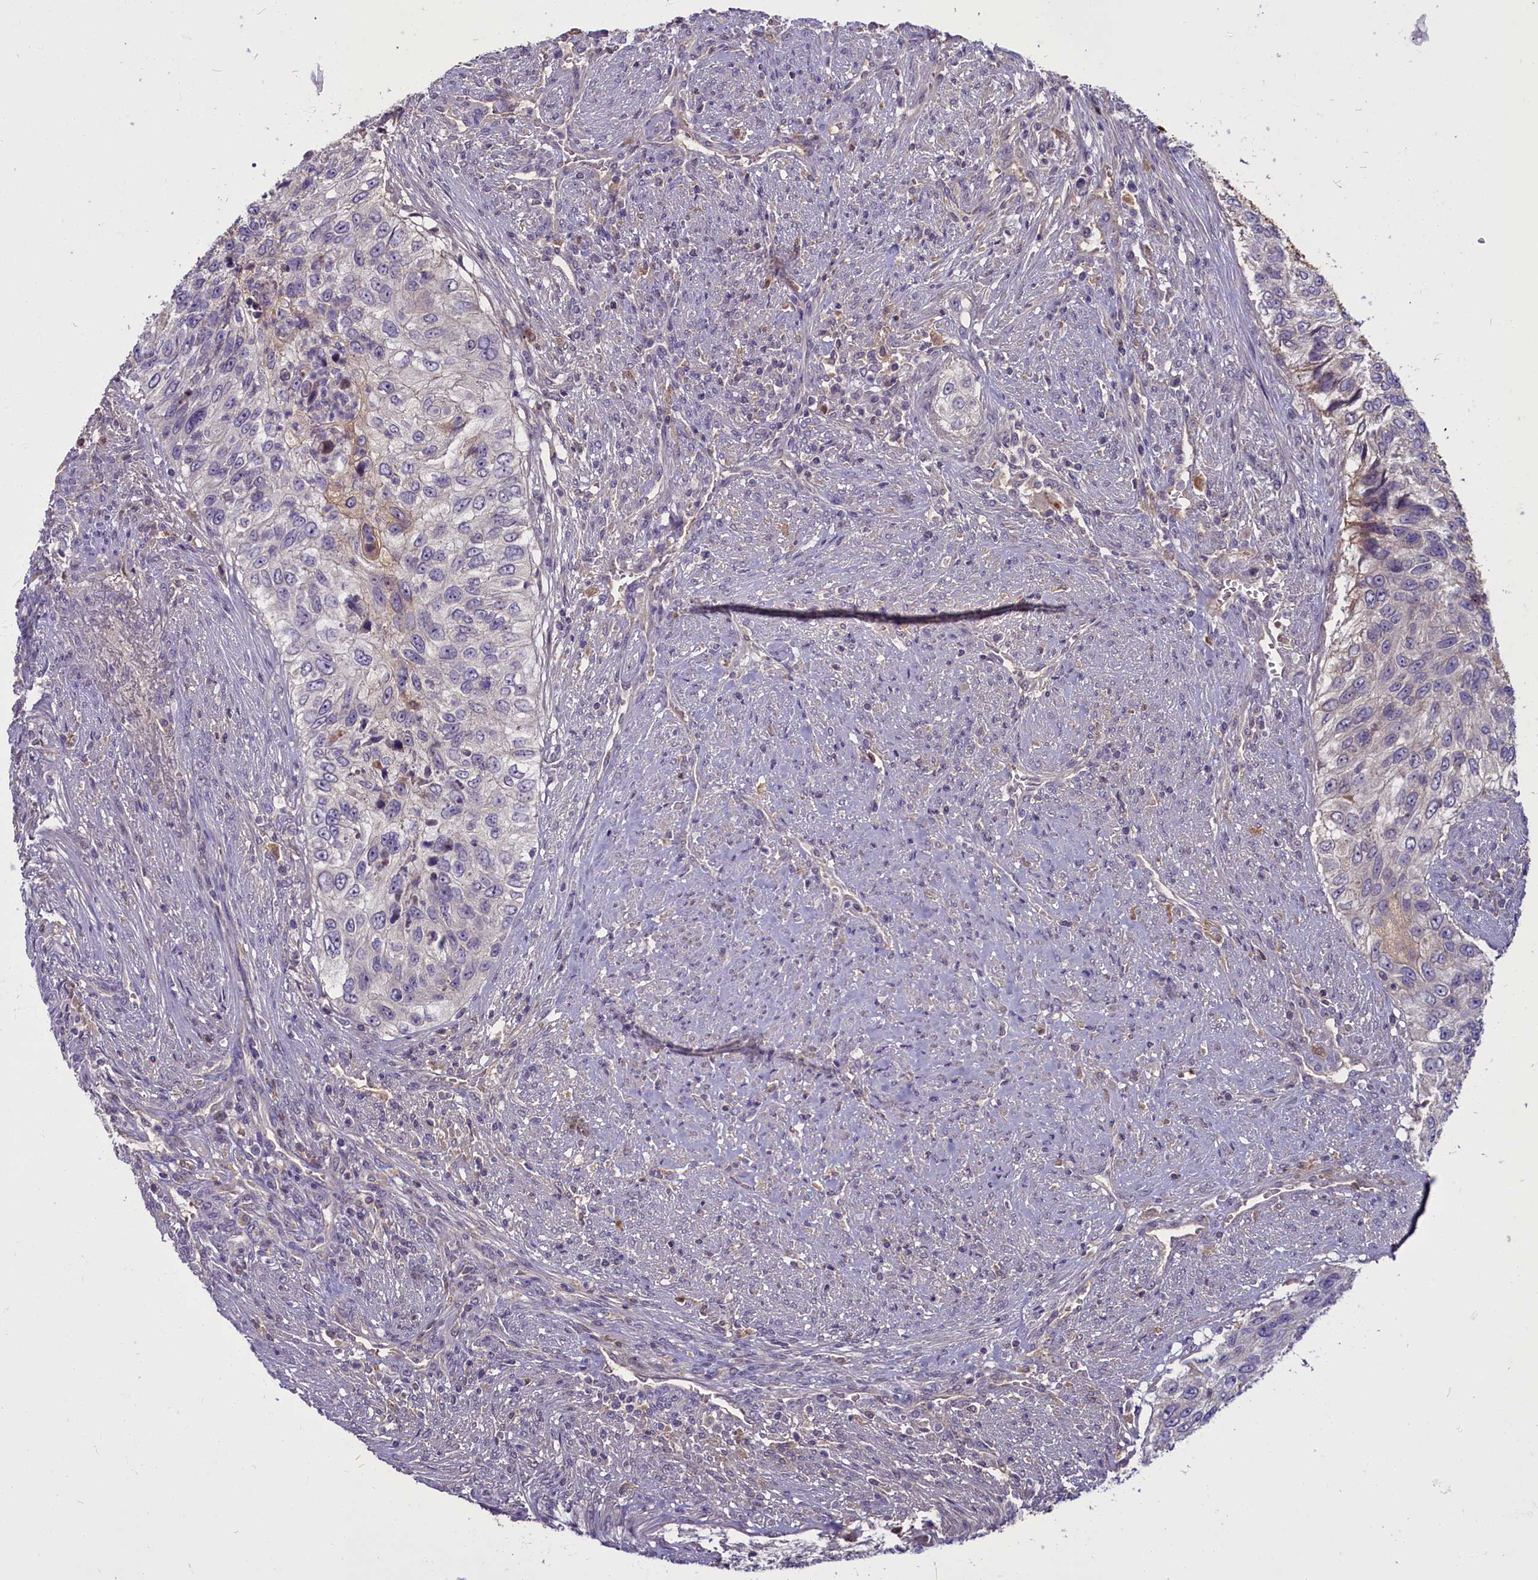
{"staining": {"intensity": "negative", "quantity": "none", "location": "none"}, "tissue": "urothelial cancer", "cell_type": "Tumor cells", "image_type": "cancer", "snomed": [{"axis": "morphology", "description": "Urothelial carcinoma, High grade"}, {"axis": "topography", "description": "Urinary bladder"}], "caption": "This is an immunohistochemistry micrograph of urothelial cancer. There is no positivity in tumor cells.", "gene": "SV2C", "patient": {"sex": "female", "age": 60}}